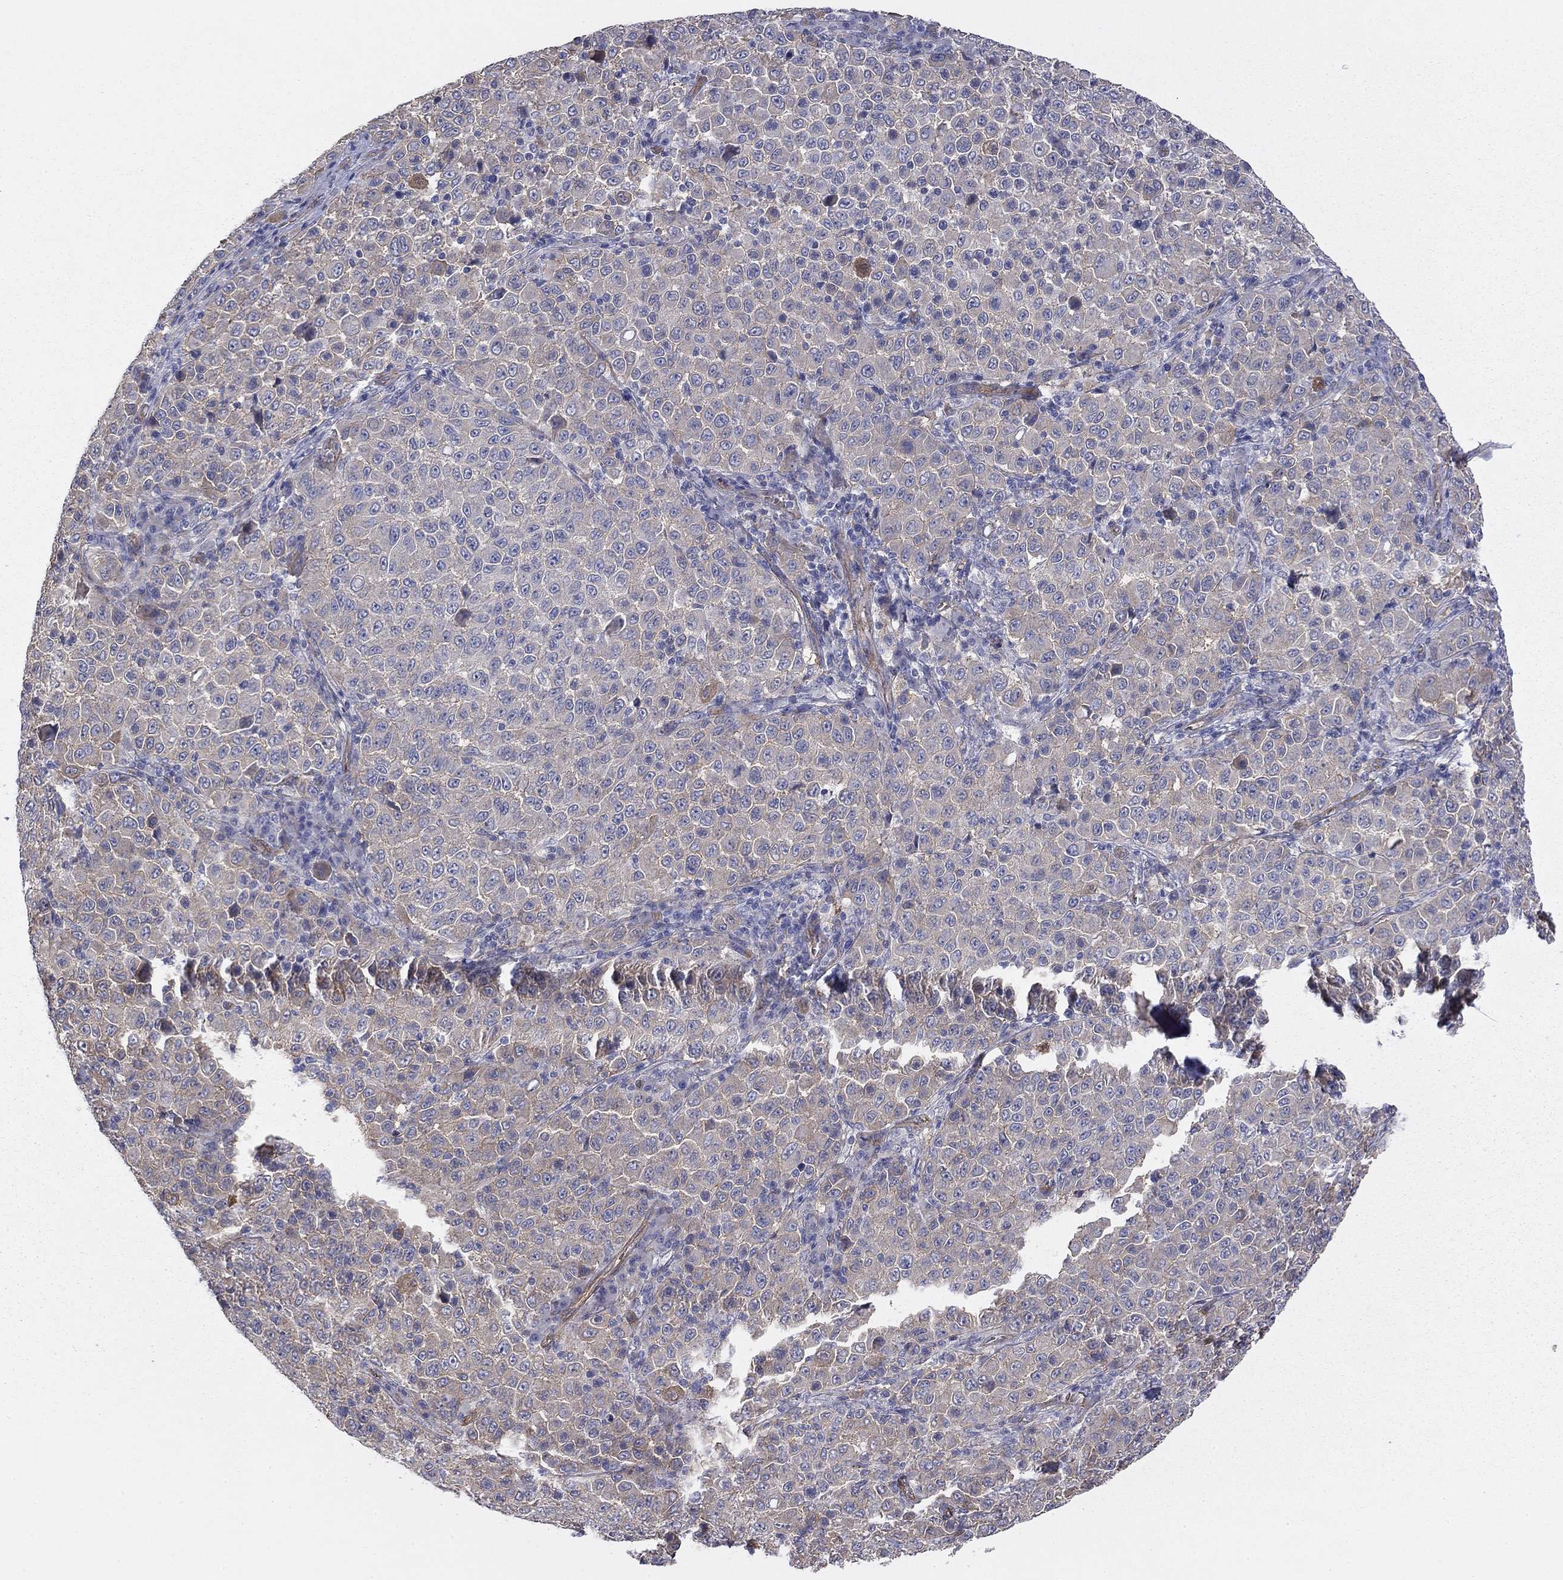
{"staining": {"intensity": "weak", "quantity": "<25%", "location": "cytoplasmic/membranous"}, "tissue": "melanoma", "cell_type": "Tumor cells", "image_type": "cancer", "snomed": [{"axis": "morphology", "description": "Malignant melanoma, NOS"}, {"axis": "topography", "description": "Skin"}], "caption": "The immunohistochemistry (IHC) micrograph has no significant expression in tumor cells of malignant melanoma tissue.", "gene": "TCHH", "patient": {"sex": "female", "age": 57}}